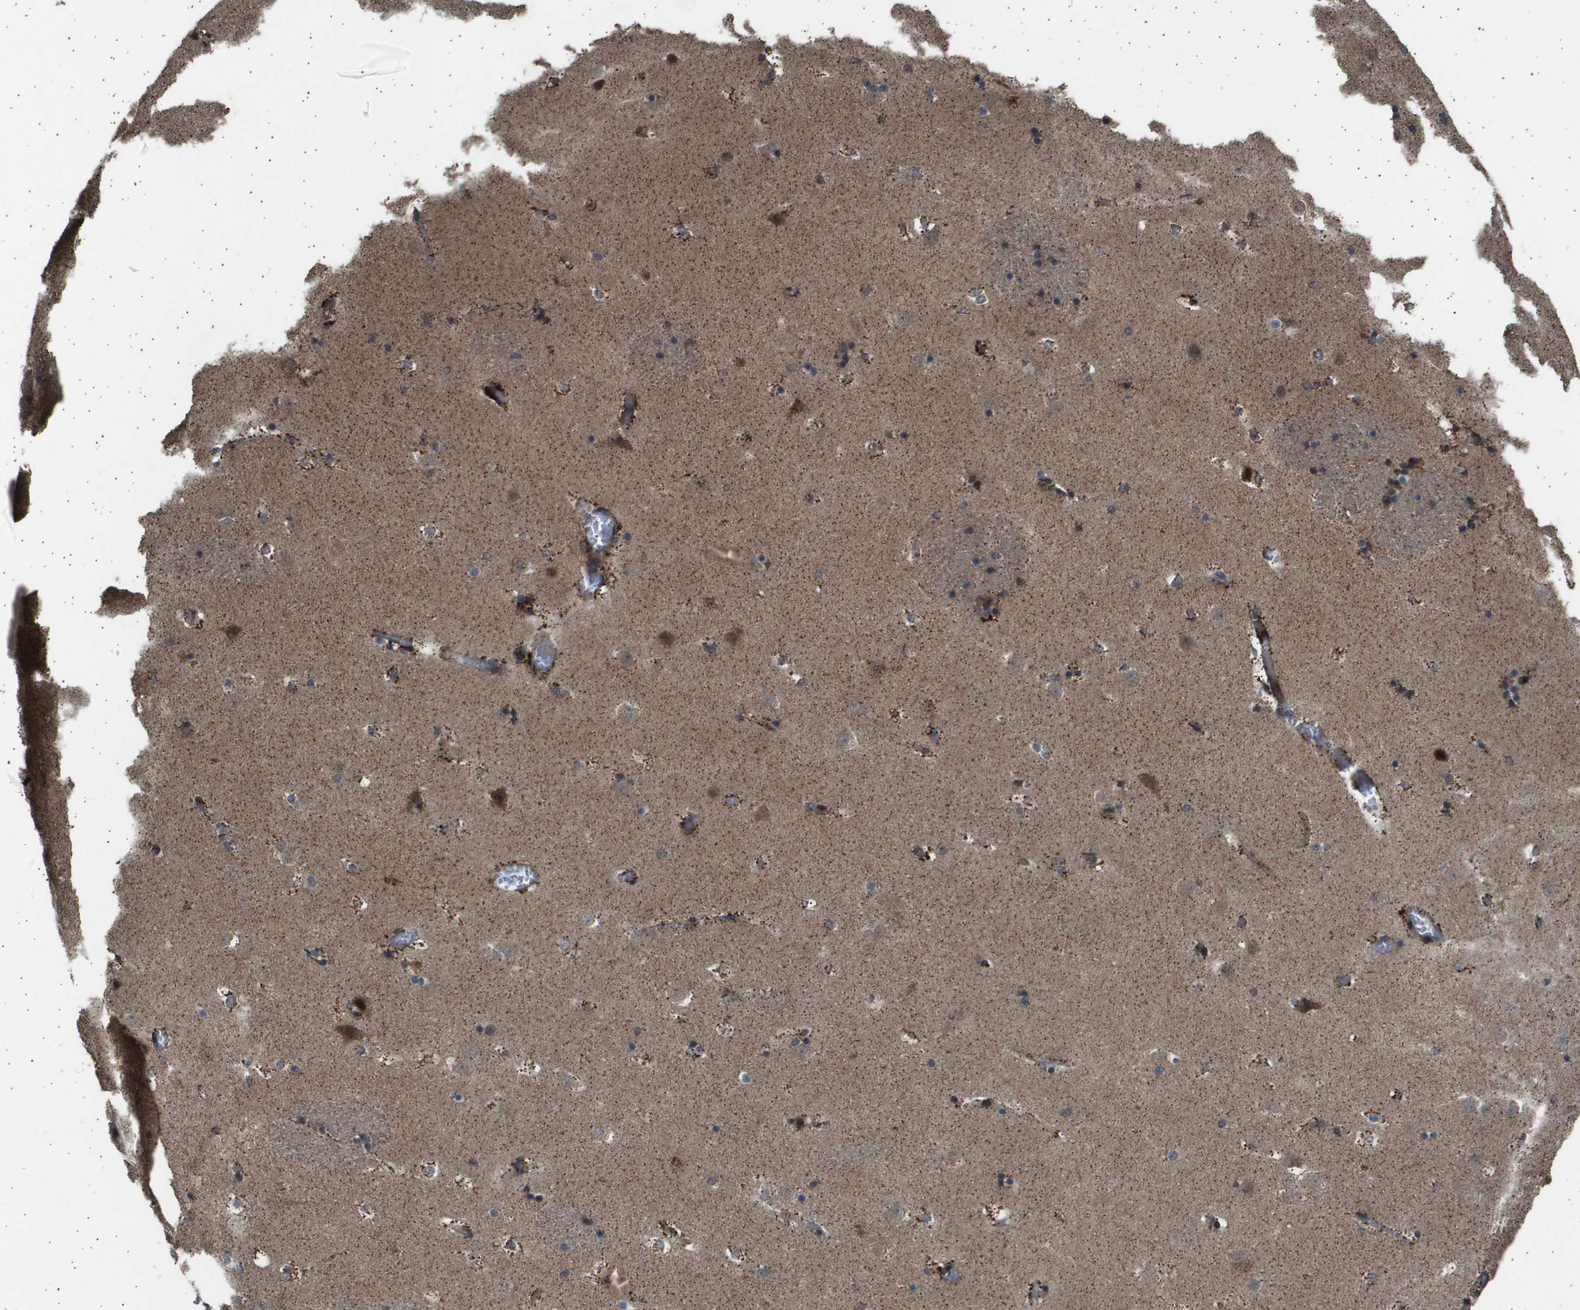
{"staining": {"intensity": "weak", "quantity": "25%-75%", "location": "cytoplasmic/membranous"}, "tissue": "caudate", "cell_type": "Glial cells", "image_type": "normal", "snomed": [{"axis": "morphology", "description": "Normal tissue, NOS"}, {"axis": "topography", "description": "Lateral ventricle wall"}], "caption": "Glial cells exhibit low levels of weak cytoplasmic/membranous expression in approximately 25%-75% of cells in benign human caudate.", "gene": "TNRC6A", "patient": {"sex": "male", "age": 45}}